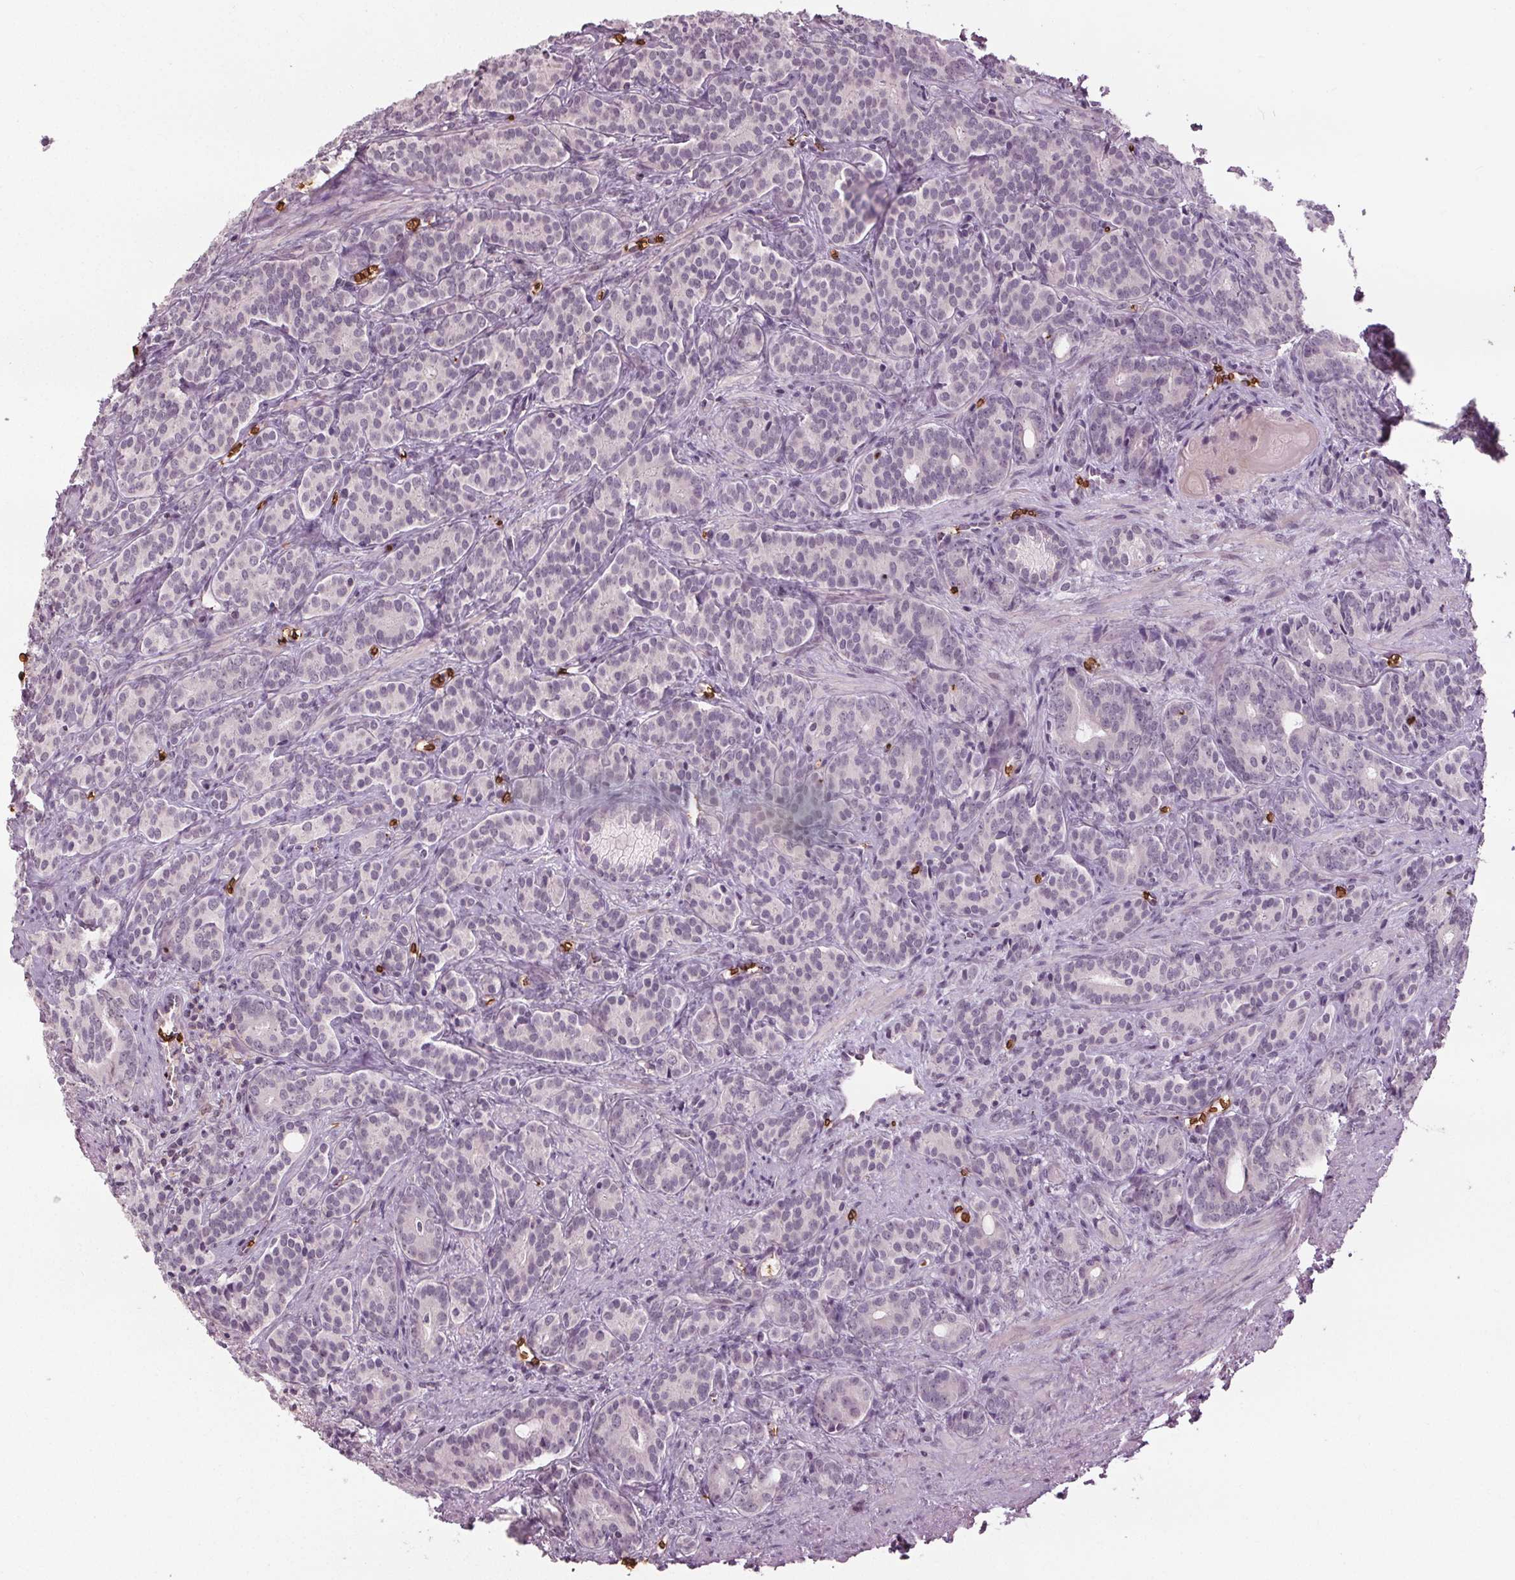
{"staining": {"intensity": "negative", "quantity": "none", "location": "none"}, "tissue": "prostate cancer", "cell_type": "Tumor cells", "image_type": "cancer", "snomed": [{"axis": "morphology", "description": "Adenocarcinoma, High grade"}, {"axis": "topography", "description": "Prostate"}], "caption": "Immunohistochemistry (IHC) micrograph of prostate high-grade adenocarcinoma stained for a protein (brown), which reveals no expression in tumor cells.", "gene": "SLC4A1", "patient": {"sex": "male", "age": 84}}